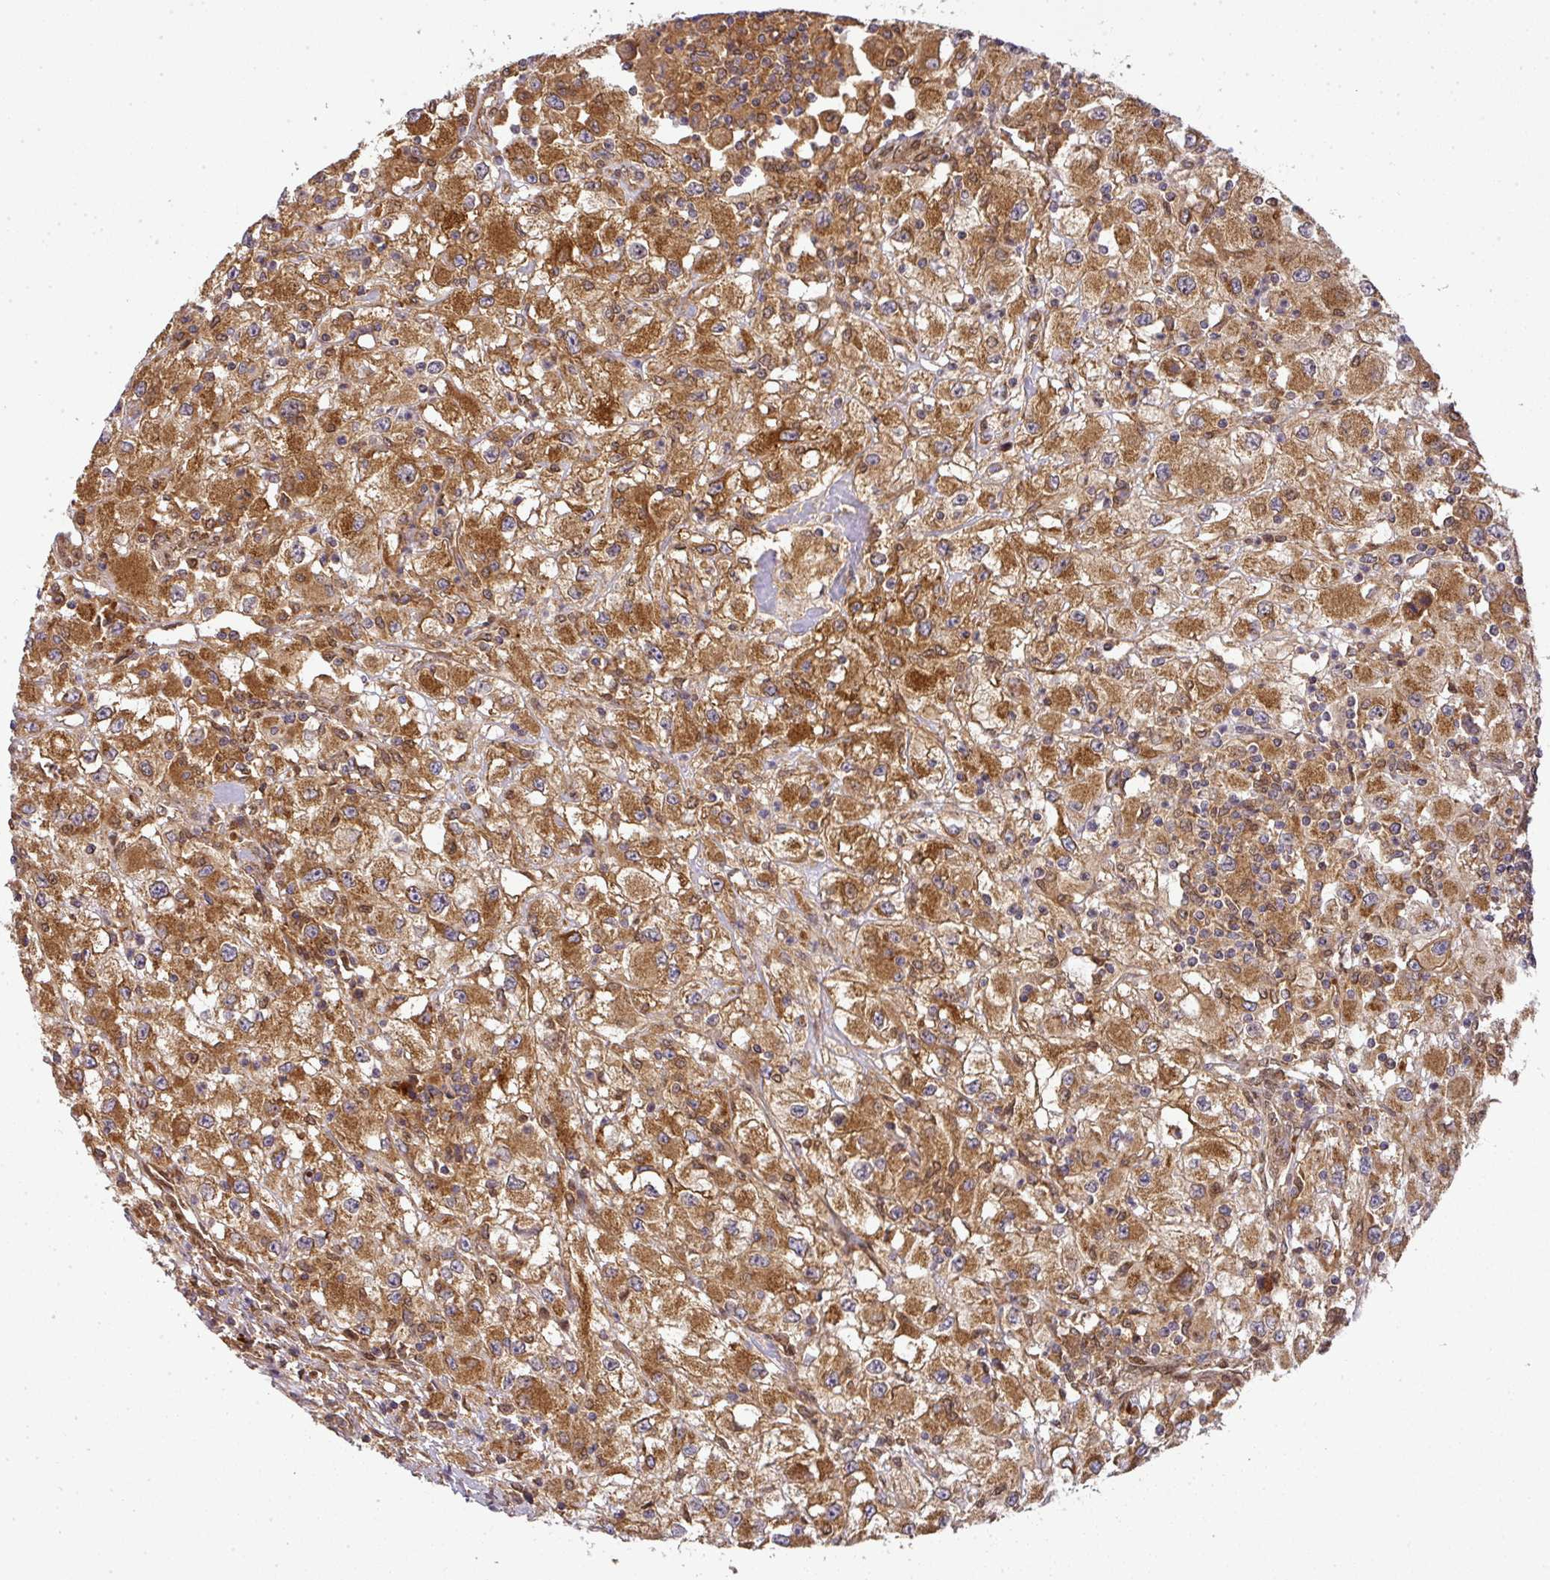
{"staining": {"intensity": "strong", "quantity": ">75%", "location": "cytoplasmic/membranous"}, "tissue": "renal cancer", "cell_type": "Tumor cells", "image_type": "cancer", "snomed": [{"axis": "morphology", "description": "Adenocarcinoma, NOS"}, {"axis": "topography", "description": "Kidney"}], "caption": "Adenocarcinoma (renal) stained with DAB (3,3'-diaminobenzidine) immunohistochemistry (IHC) shows high levels of strong cytoplasmic/membranous expression in about >75% of tumor cells.", "gene": "MALSU1", "patient": {"sex": "female", "age": 67}}